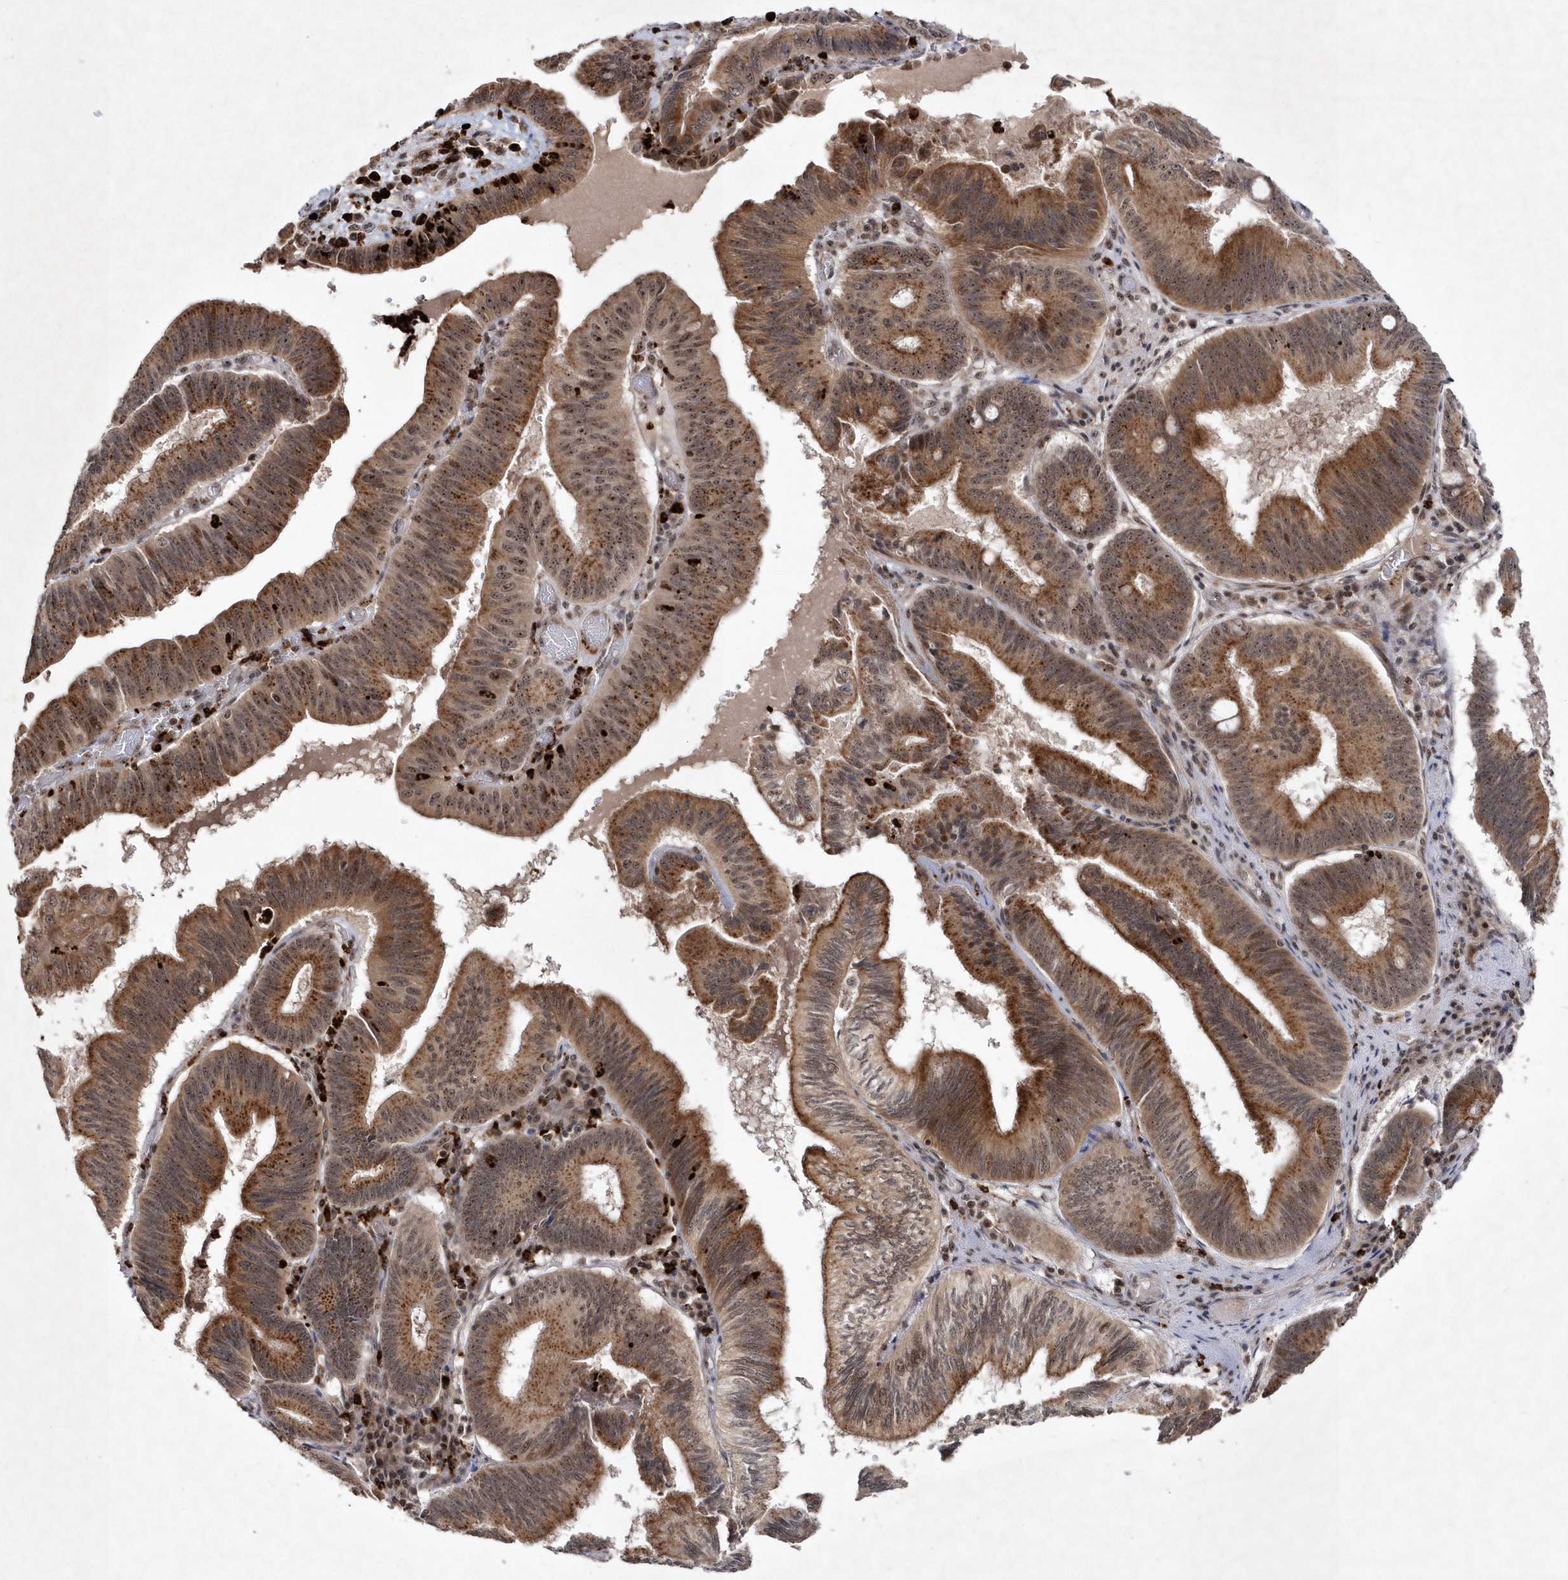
{"staining": {"intensity": "moderate", "quantity": ">75%", "location": "cytoplasmic/membranous,nuclear"}, "tissue": "pancreatic cancer", "cell_type": "Tumor cells", "image_type": "cancer", "snomed": [{"axis": "morphology", "description": "Adenocarcinoma, NOS"}, {"axis": "topography", "description": "Pancreas"}], "caption": "Moderate cytoplasmic/membranous and nuclear protein expression is seen in approximately >75% of tumor cells in pancreatic cancer.", "gene": "SOWAHB", "patient": {"sex": "male", "age": 82}}